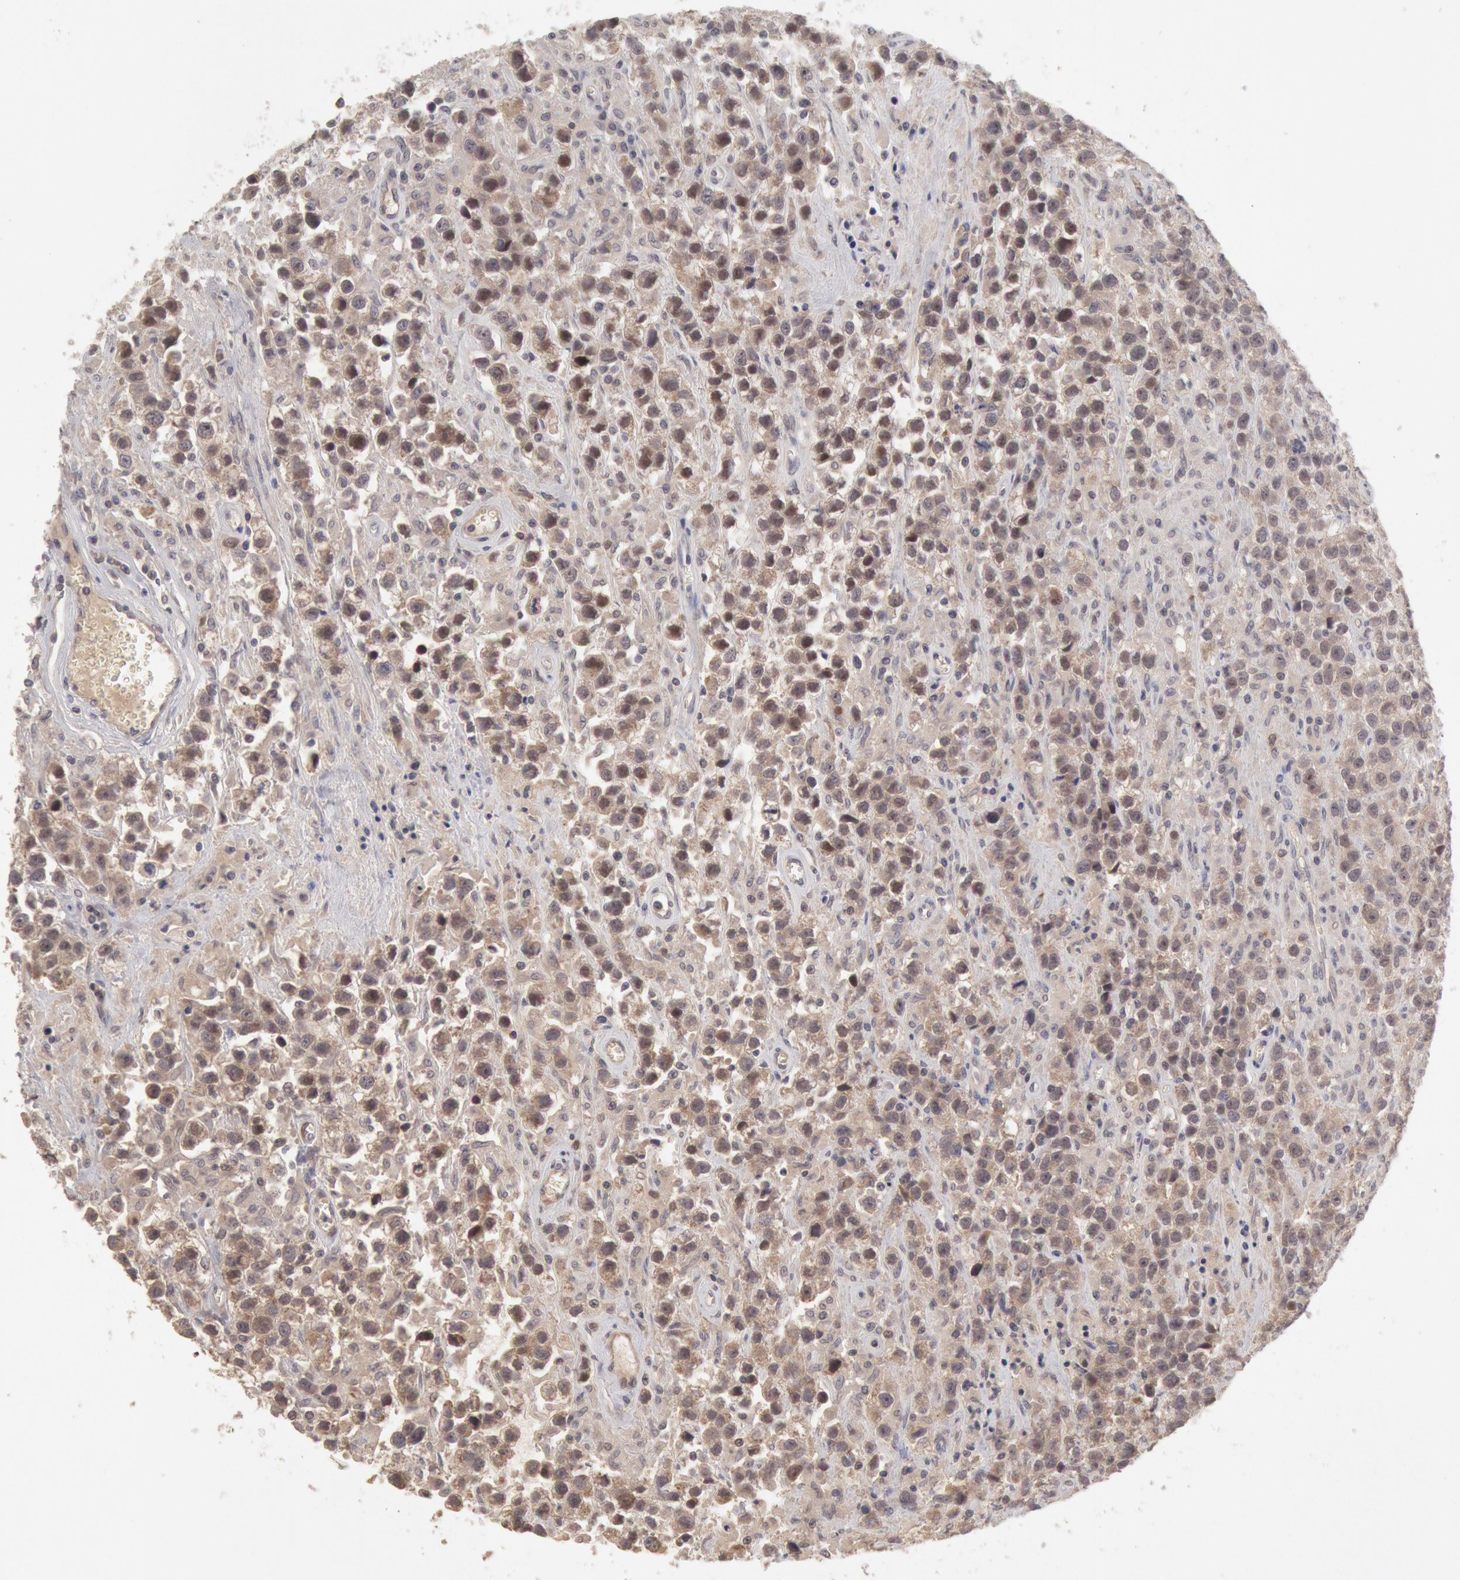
{"staining": {"intensity": "weak", "quantity": "25%-75%", "location": "cytoplasmic/membranous"}, "tissue": "testis cancer", "cell_type": "Tumor cells", "image_type": "cancer", "snomed": [{"axis": "morphology", "description": "Seminoma, NOS"}, {"axis": "topography", "description": "Testis"}], "caption": "Immunohistochemistry (IHC) of testis cancer (seminoma) displays low levels of weak cytoplasmic/membranous expression in about 25%-75% of tumor cells. Immunohistochemistry stains the protein in brown and the nuclei are stained blue.", "gene": "ZFP36L1", "patient": {"sex": "male", "age": 43}}